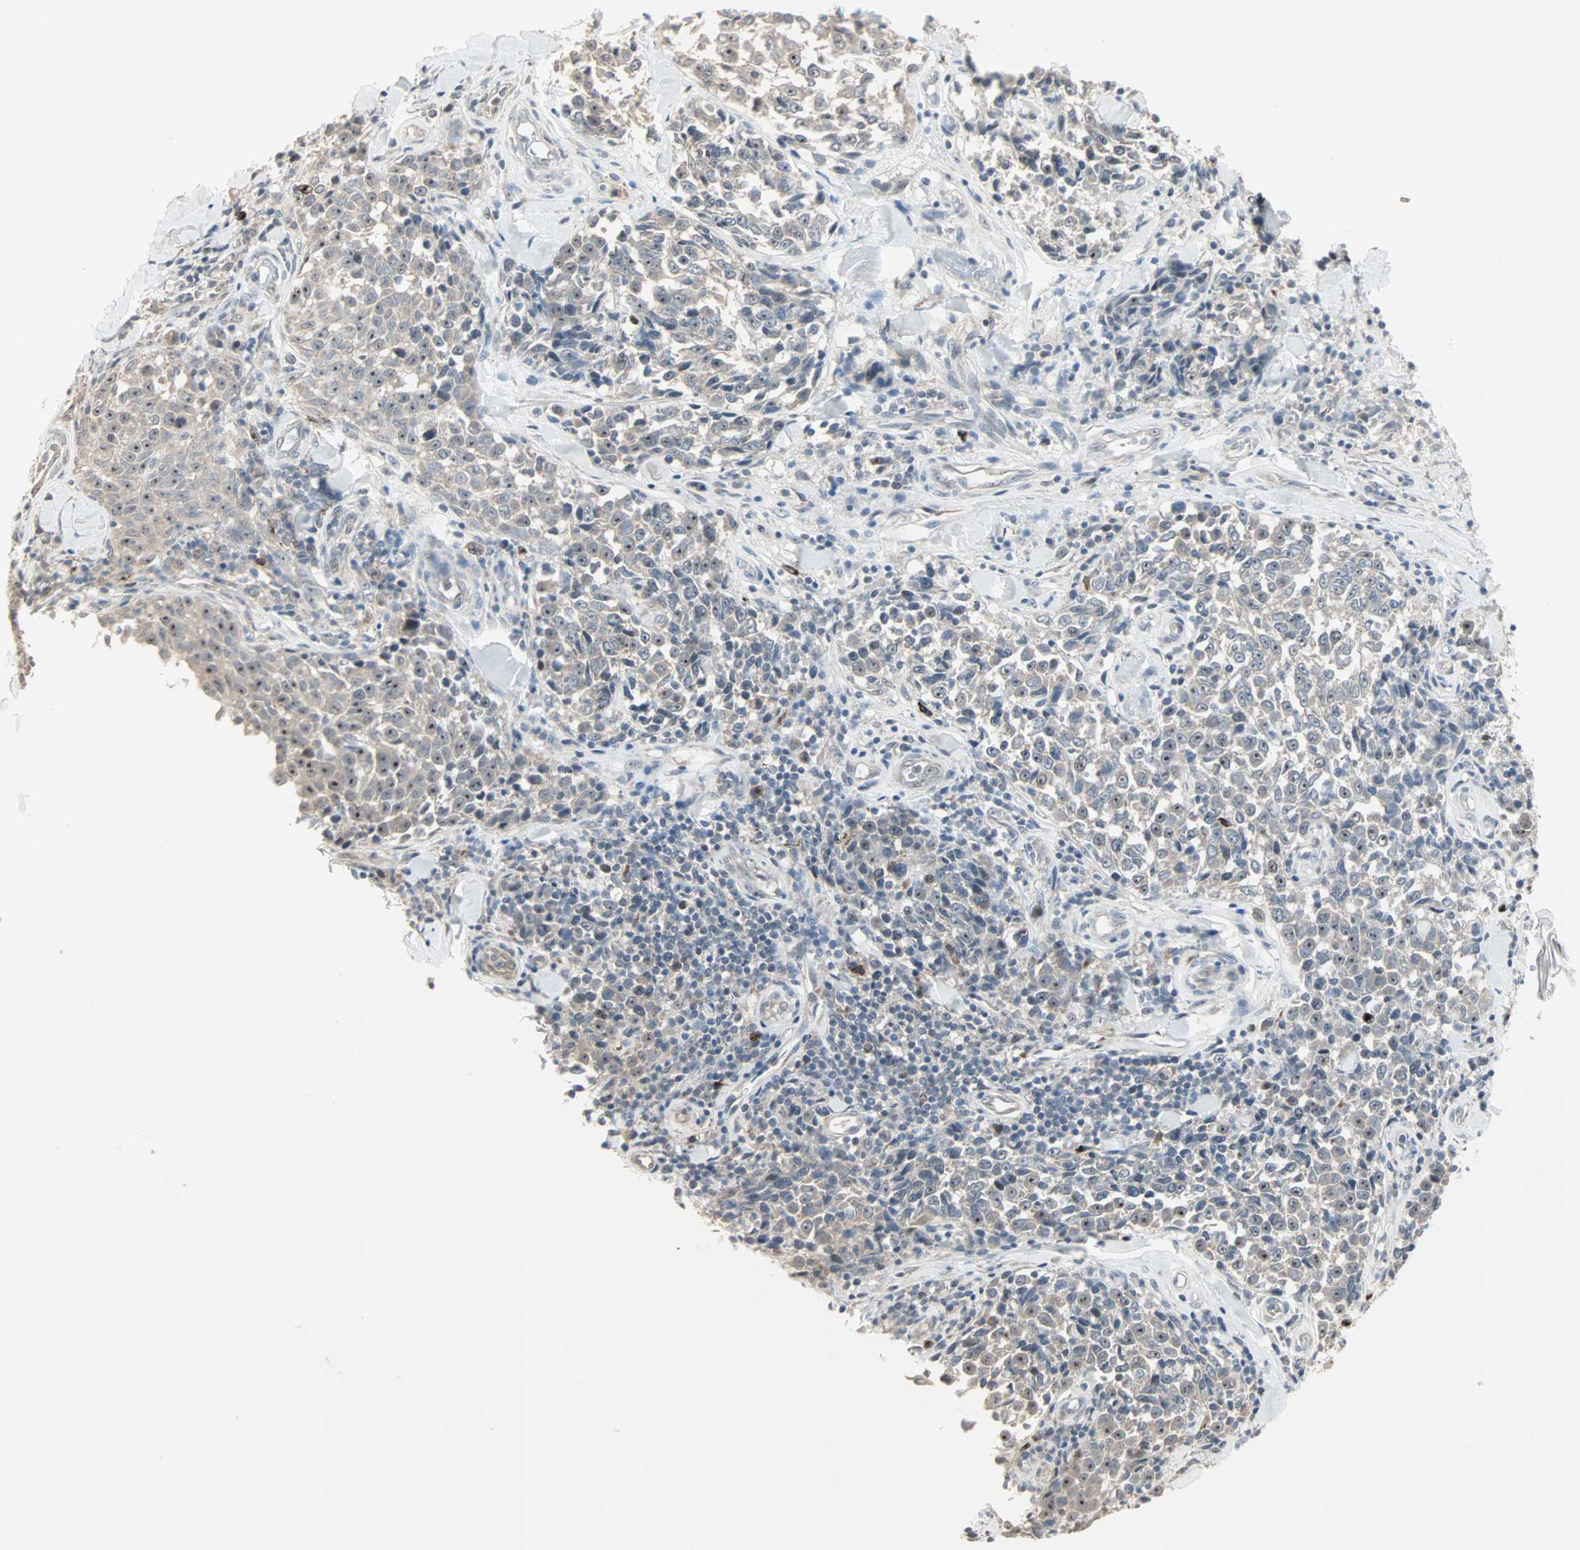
{"staining": {"intensity": "moderate", "quantity": ">75%", "location": "cytoplasmic/membranous,nuclear"}, "tissue": "melanoma", "cell_type": "Tumor cells", "image_type": "cancer", "snomed": [{"axis": "morphology", "description": "Malignant melanoma, NOS"}, {"axis": "topography", "description": "Skin"}], "caption": "Protein expression analysis of melanoma shows moderate cytoplasmic/membranous and nuclear expression in about >75% of tumor cells.", "gene": "KDM4A", "patient": {"sex": "female", "age": 64}}